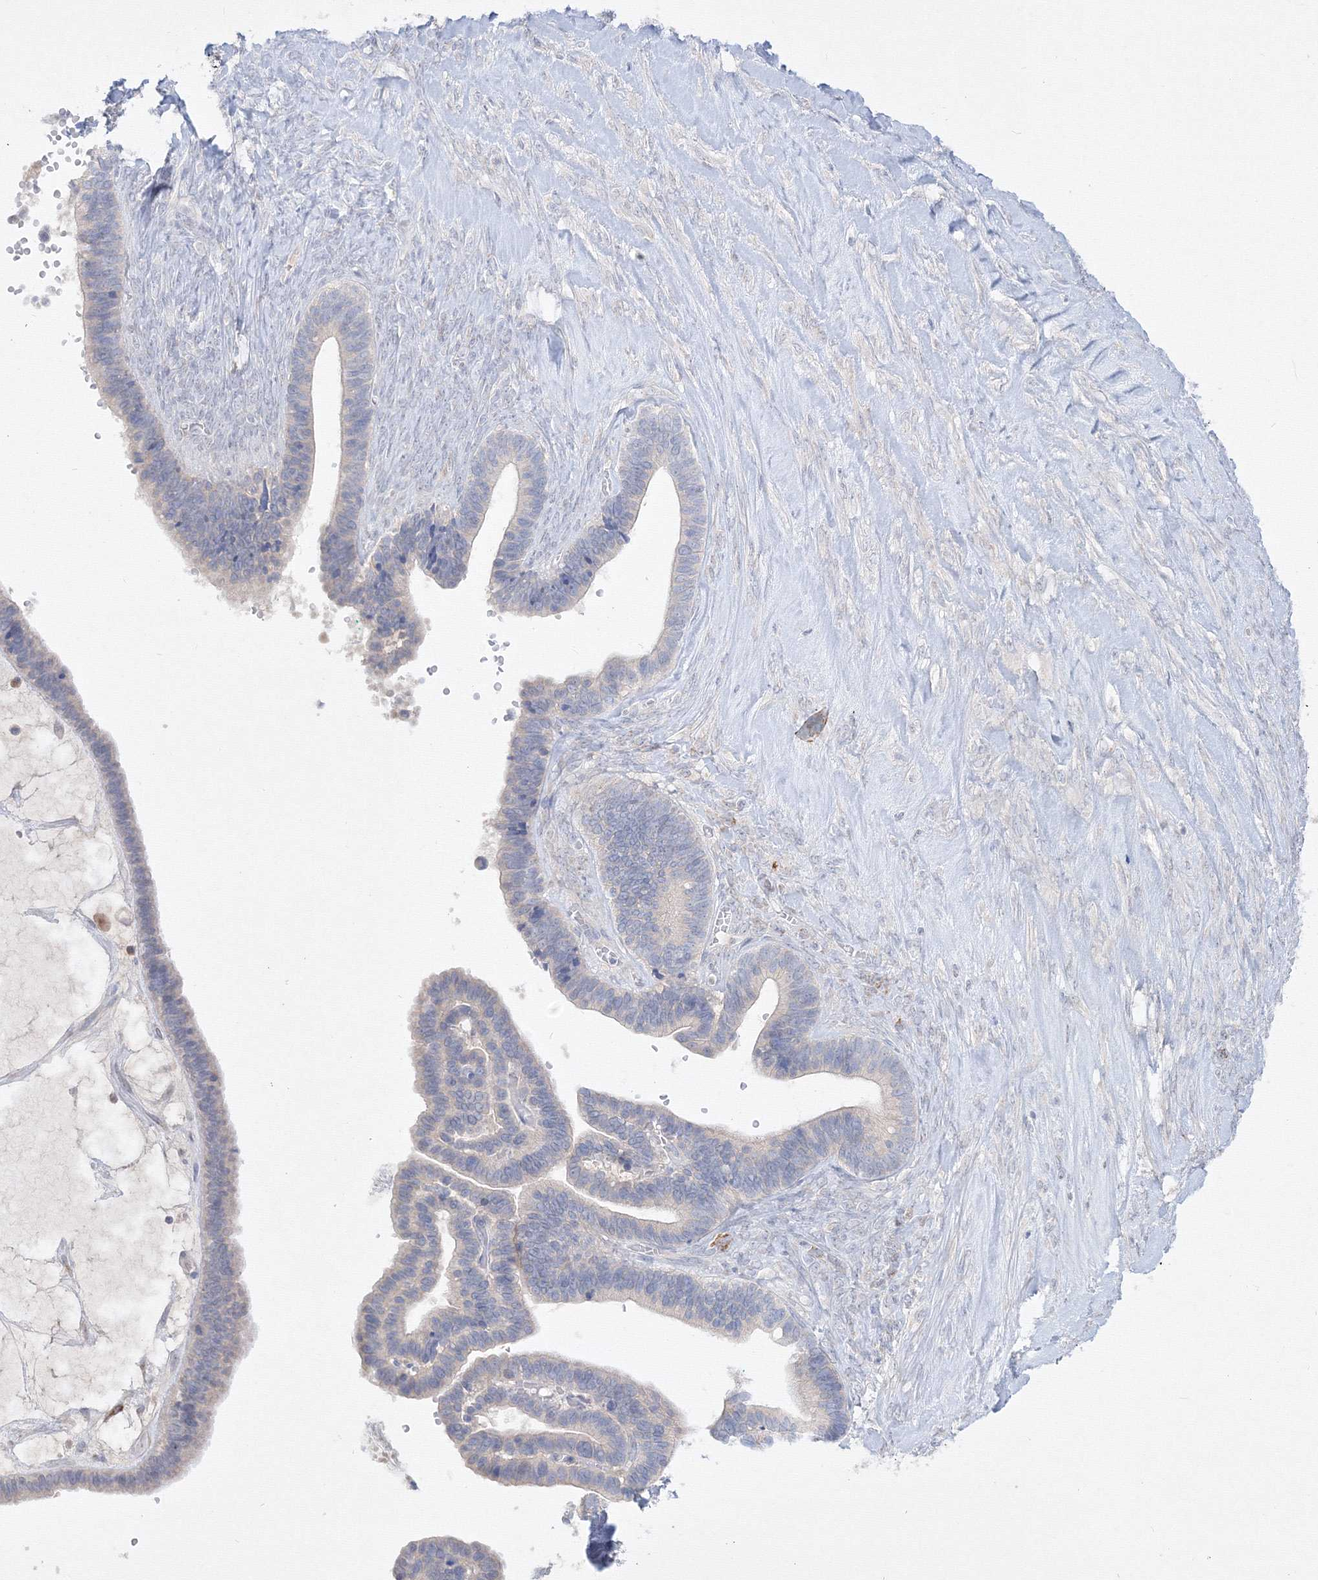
{"staining": {"intensity": "negative", "quantity": "none", "location": "none"}, "tissue": "ovarian cancer", "cell_type": "Tumor cells", "image_type": "cancer", "snomed": [{"axis": "morphology", "description": "Cystadenocarcinoma, serous, NOS"}, {"axis": "topography", "description": "Ovary"}], "caption": "The histopathology image reveals no staining of tumor cells in serous cystadenocarcinoma (ovarian). (Stains: DAB IHC with hematoxylin counter stain, Microscopy: brightfield microscopy at high magnification).", "gene": "FBXL8", "patient": {"sex": "female", "age": 56}}